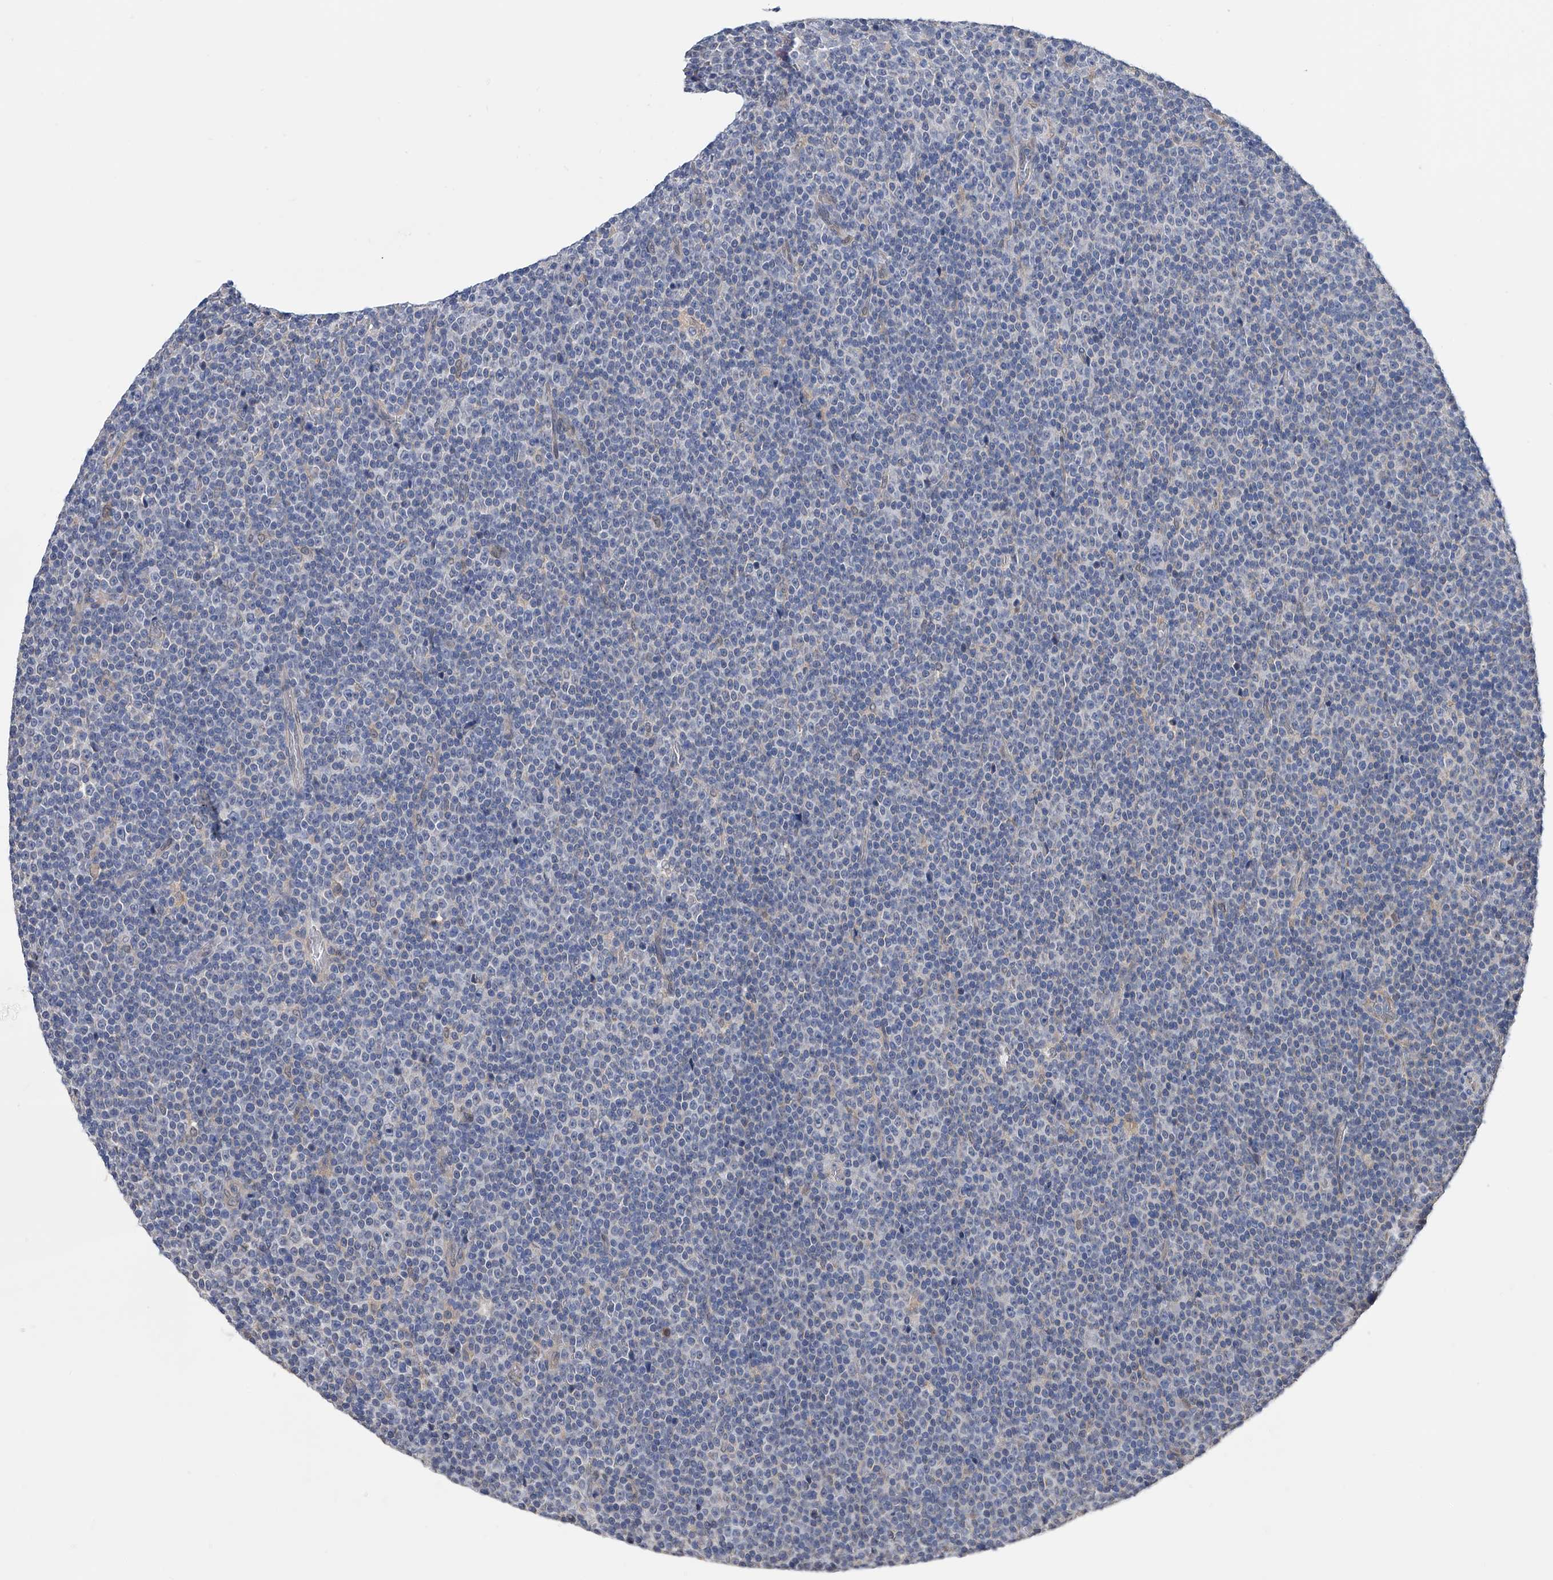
{"staining": {"intensity": "negative", "quantity": "none", "location": "none"}, "tissue": "lymphoma", "cell_type": "Tumor cells", "image_type": "cancer", "snomed": [{"axis": "morphology", "description": "Malignant lymphoma, non-Hodgkin's type, Low grade"}, {"axis": "topography", "description": "Lymph node"}], "caption": "DAB immunohistochemical staining of human malignant lymphoma, non-Hodgkin's type (low-grade) demonstrates no significant staining in tumor cells.", "gene": "PGM3", "patient": {"sex": "female", "age": 67}}